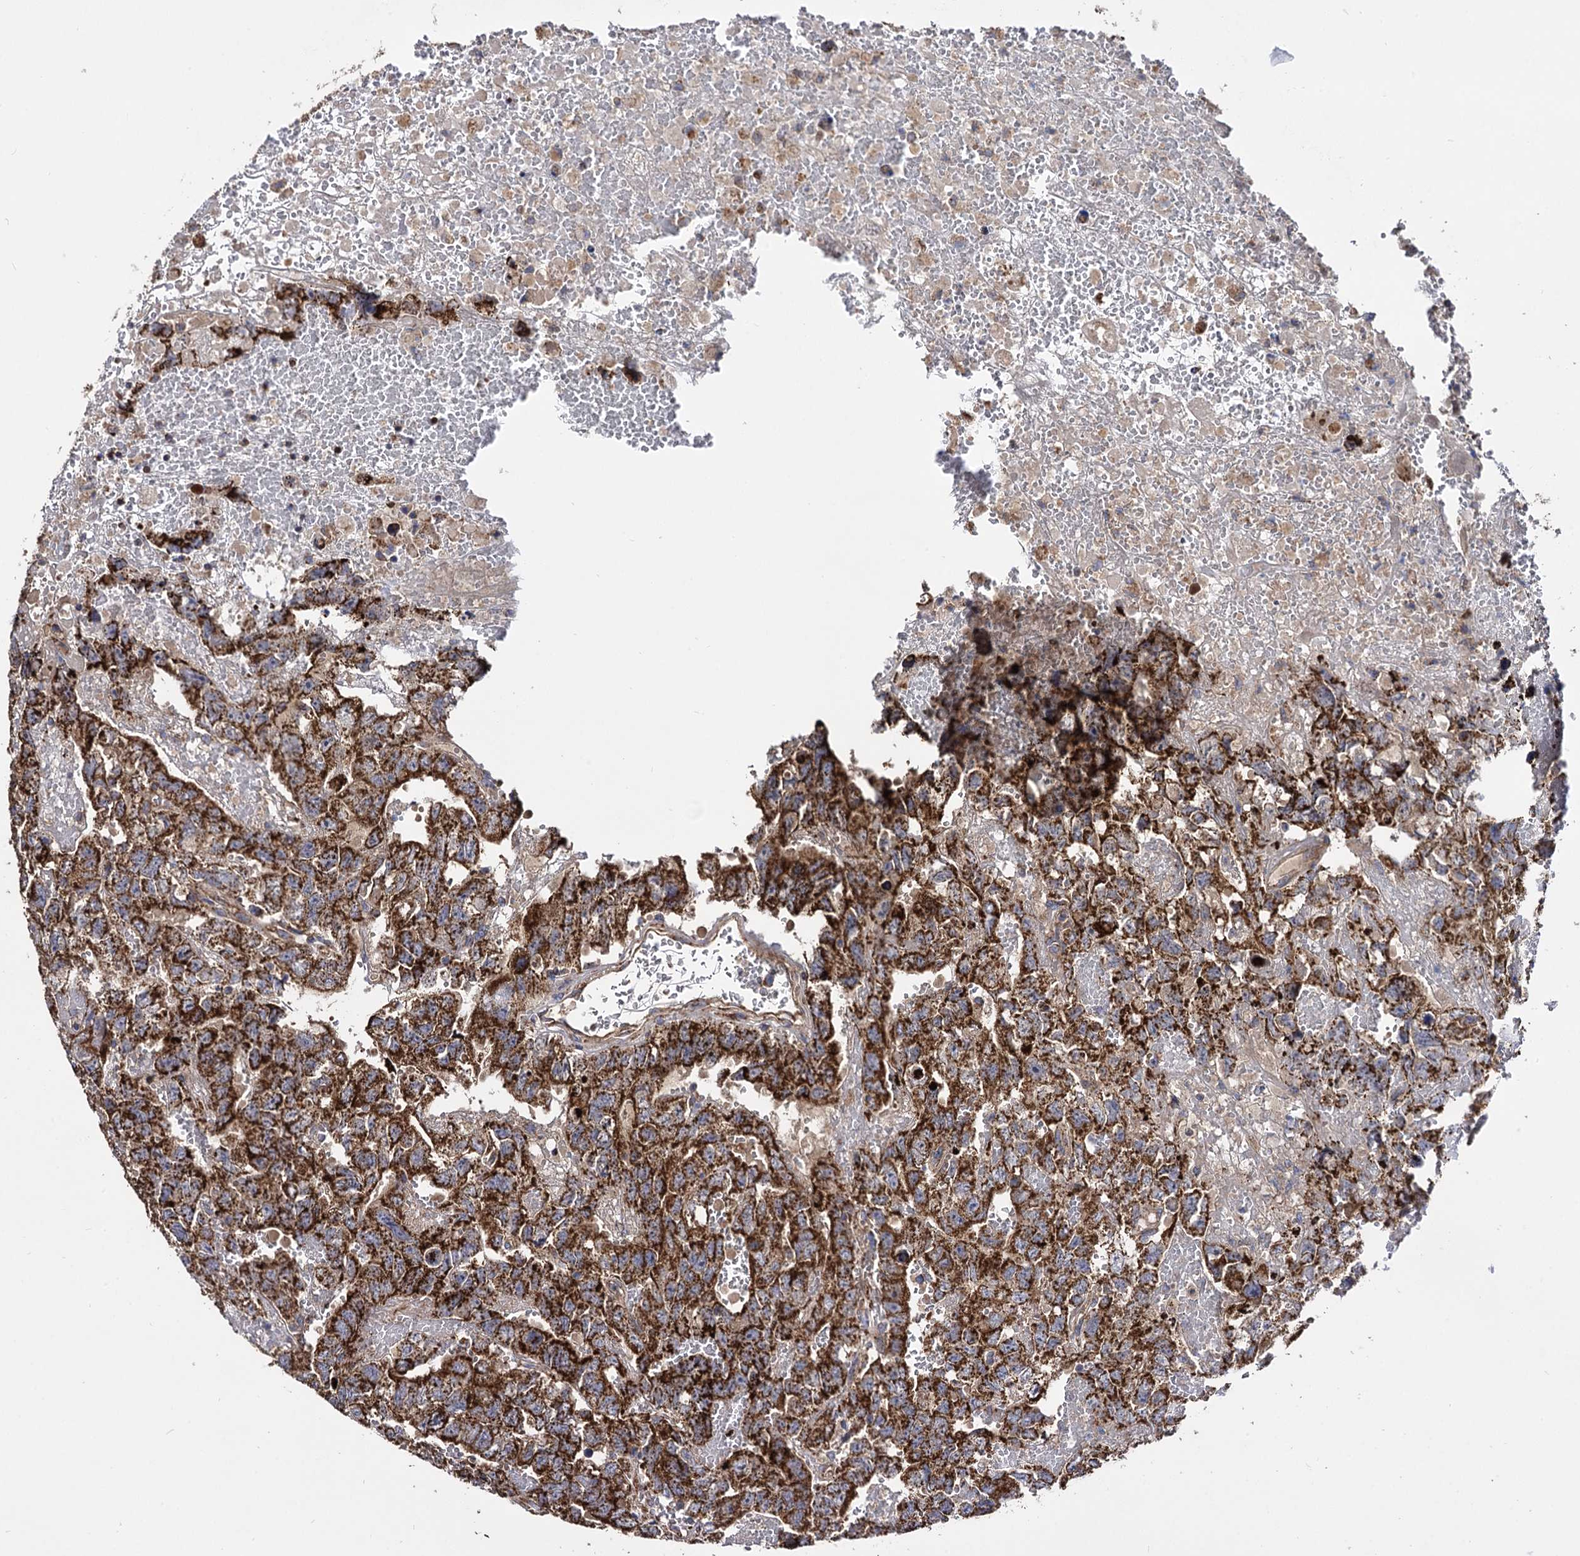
{"staining": {"intensity": "strong", "quantity": ">75%", "location": "cytoplasmic/membranous"}, "tissue": "testis cancer", "cell_type": "Tumor cells", "image_type": "cancer", "snomed": [{"axis": "morphology", "description": "Carcinoma, Embryonal, NOS"}, {"axis": "topography", "description": "Testis"}], "caption": "IHC of human testis embryonal carcinoma reveals high levels of strong cytoplasmic/membranous expression in approximately >75% of tumor cells. (Stains: DAB in brown, nuclei in blue, Microscopy: brightfield microscopy at high magnification).", "gene": "IQCH", "patient": {"sex": "male", "age": 45}}